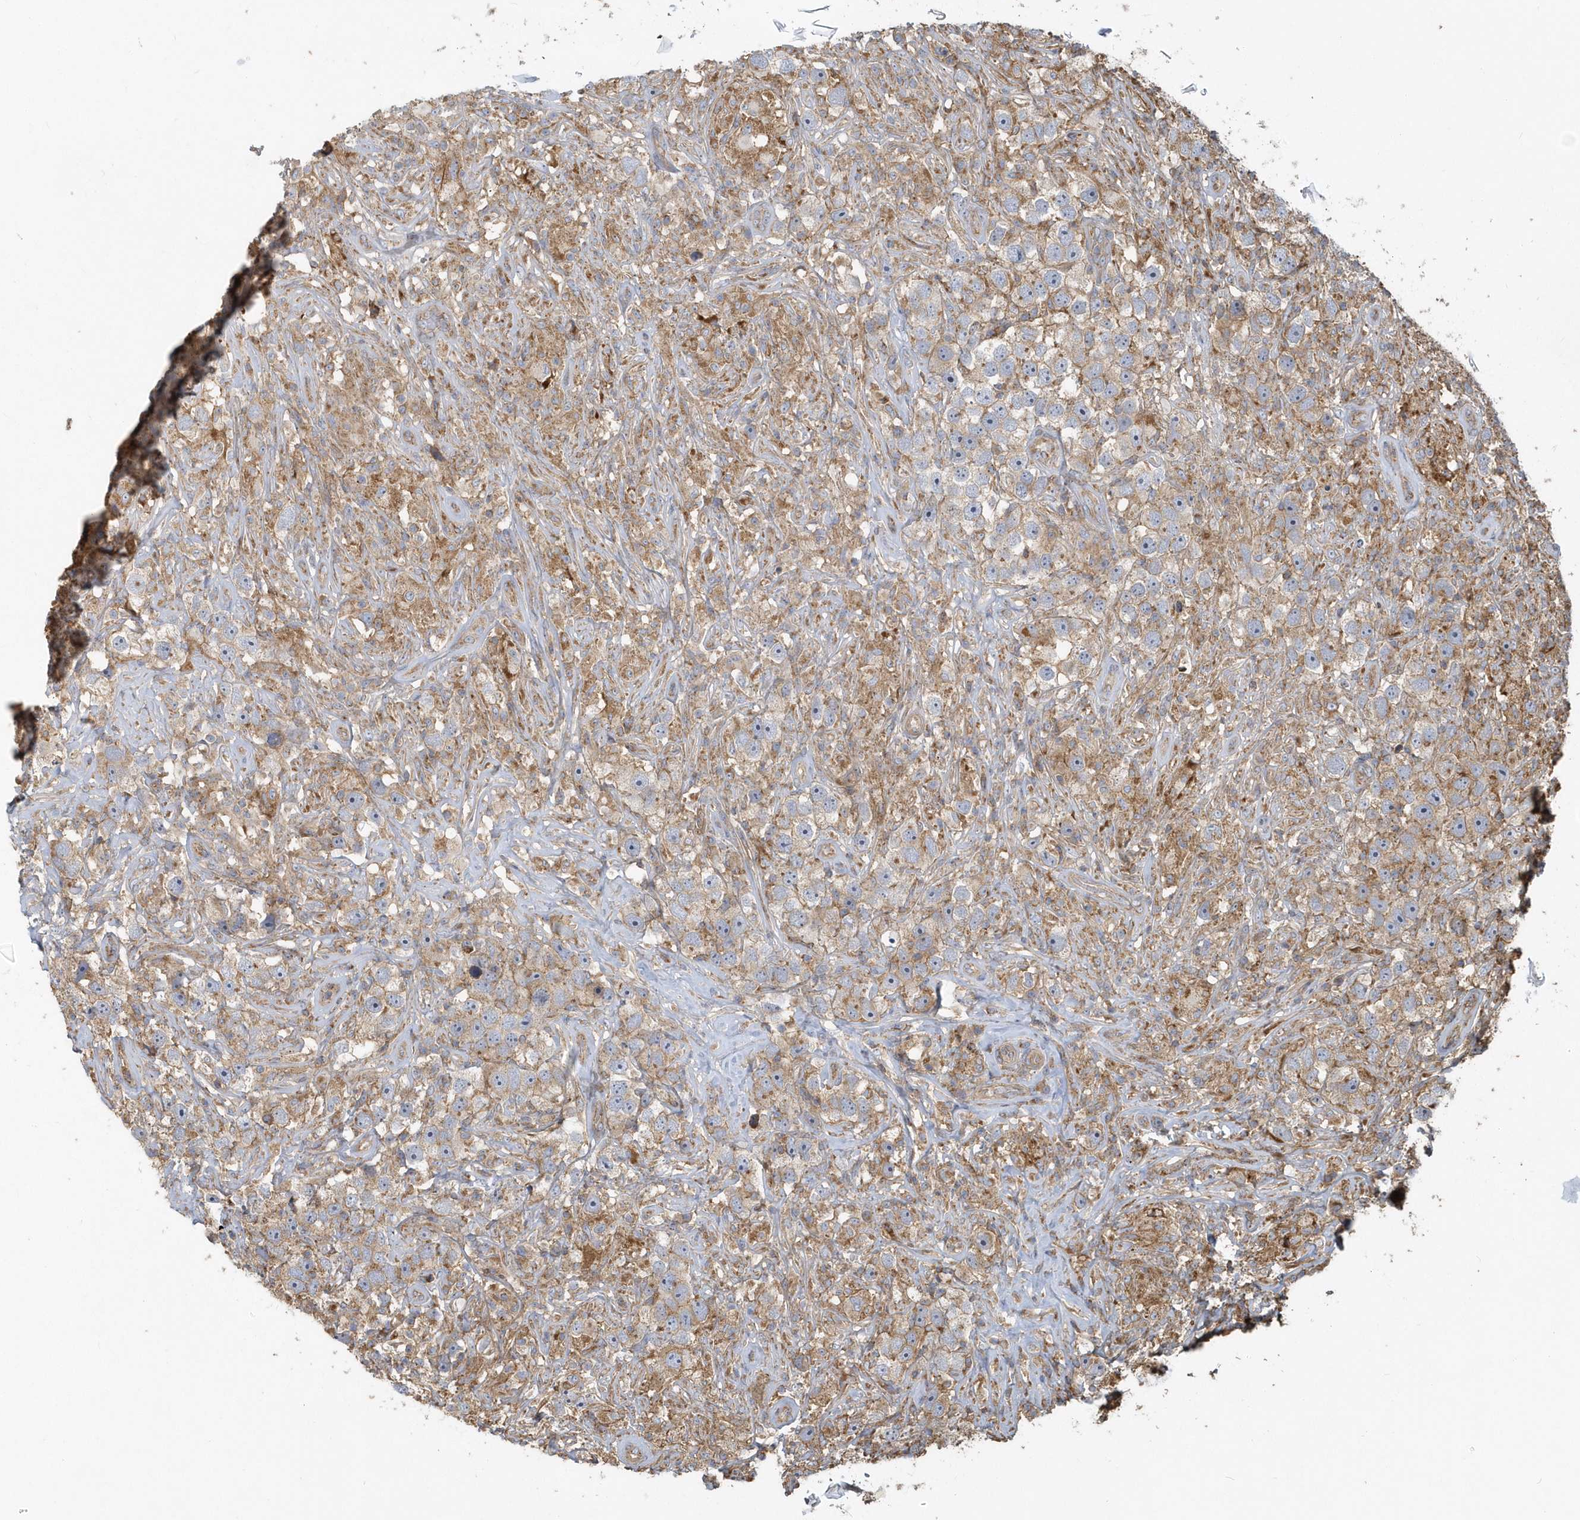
{"staining": {"intensity": "weak", "quantity": ">75%", "location": "cytoplasmic/membranous"}, "tissue": "testis cancer", "cell_type": "Tumor cells", "image_type": "cancer", "snomed": [{"axis": "morphology", "description": "Seminoma, NOS"}, {"axis": "topography", "description": "Testis"}], "caption": "Brown immunohistochemical staining in testis seminoma reveals weak cytoplasmic/membranous positivity in approximately >75% of tumor cells.", "gene": "TRAIP", "patient": {"sex": "male", "age": 49}}